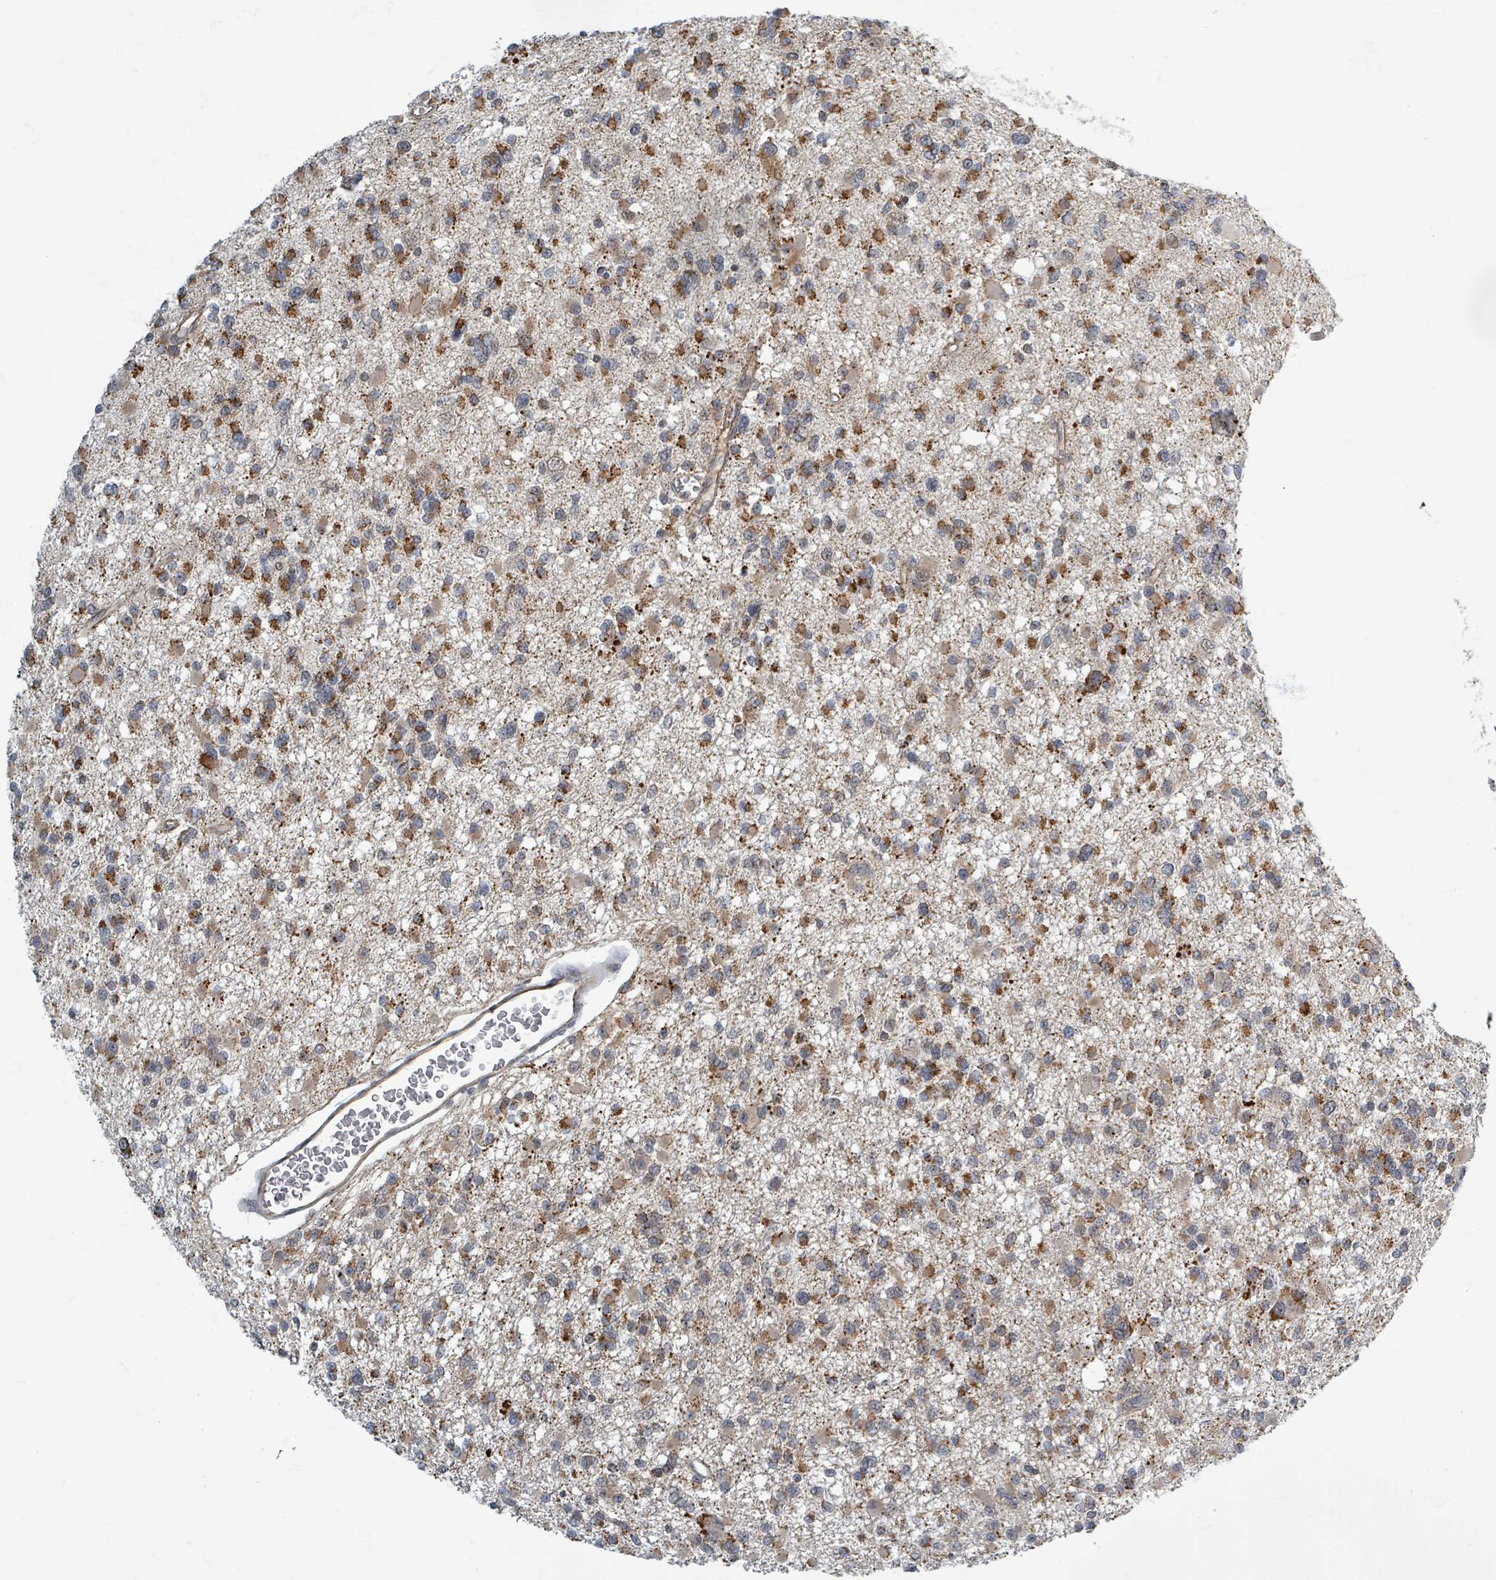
{"staining": {"intensity": "moderate", "quantity": ">75%", "location": "cytoplasmic/membranous"}, "tissue": "glioma", "cell_type": "Tumor cells", "image_type": "cancer", "snomed": [{"axis": "morphology", "description": "Glioma, malignant, Low grade"}, {"axis": "topography", "description": "Brain"}], "caption": "An IHC photomicrograph of tumor tissue is shown. Protein staining in brown highlights moderate cytoplasmic/membranous positivity in low-grade glioma (malignant) within tumor cells.", "gene": "INTS15", "patient": {"sex": "female", "age": 22}}